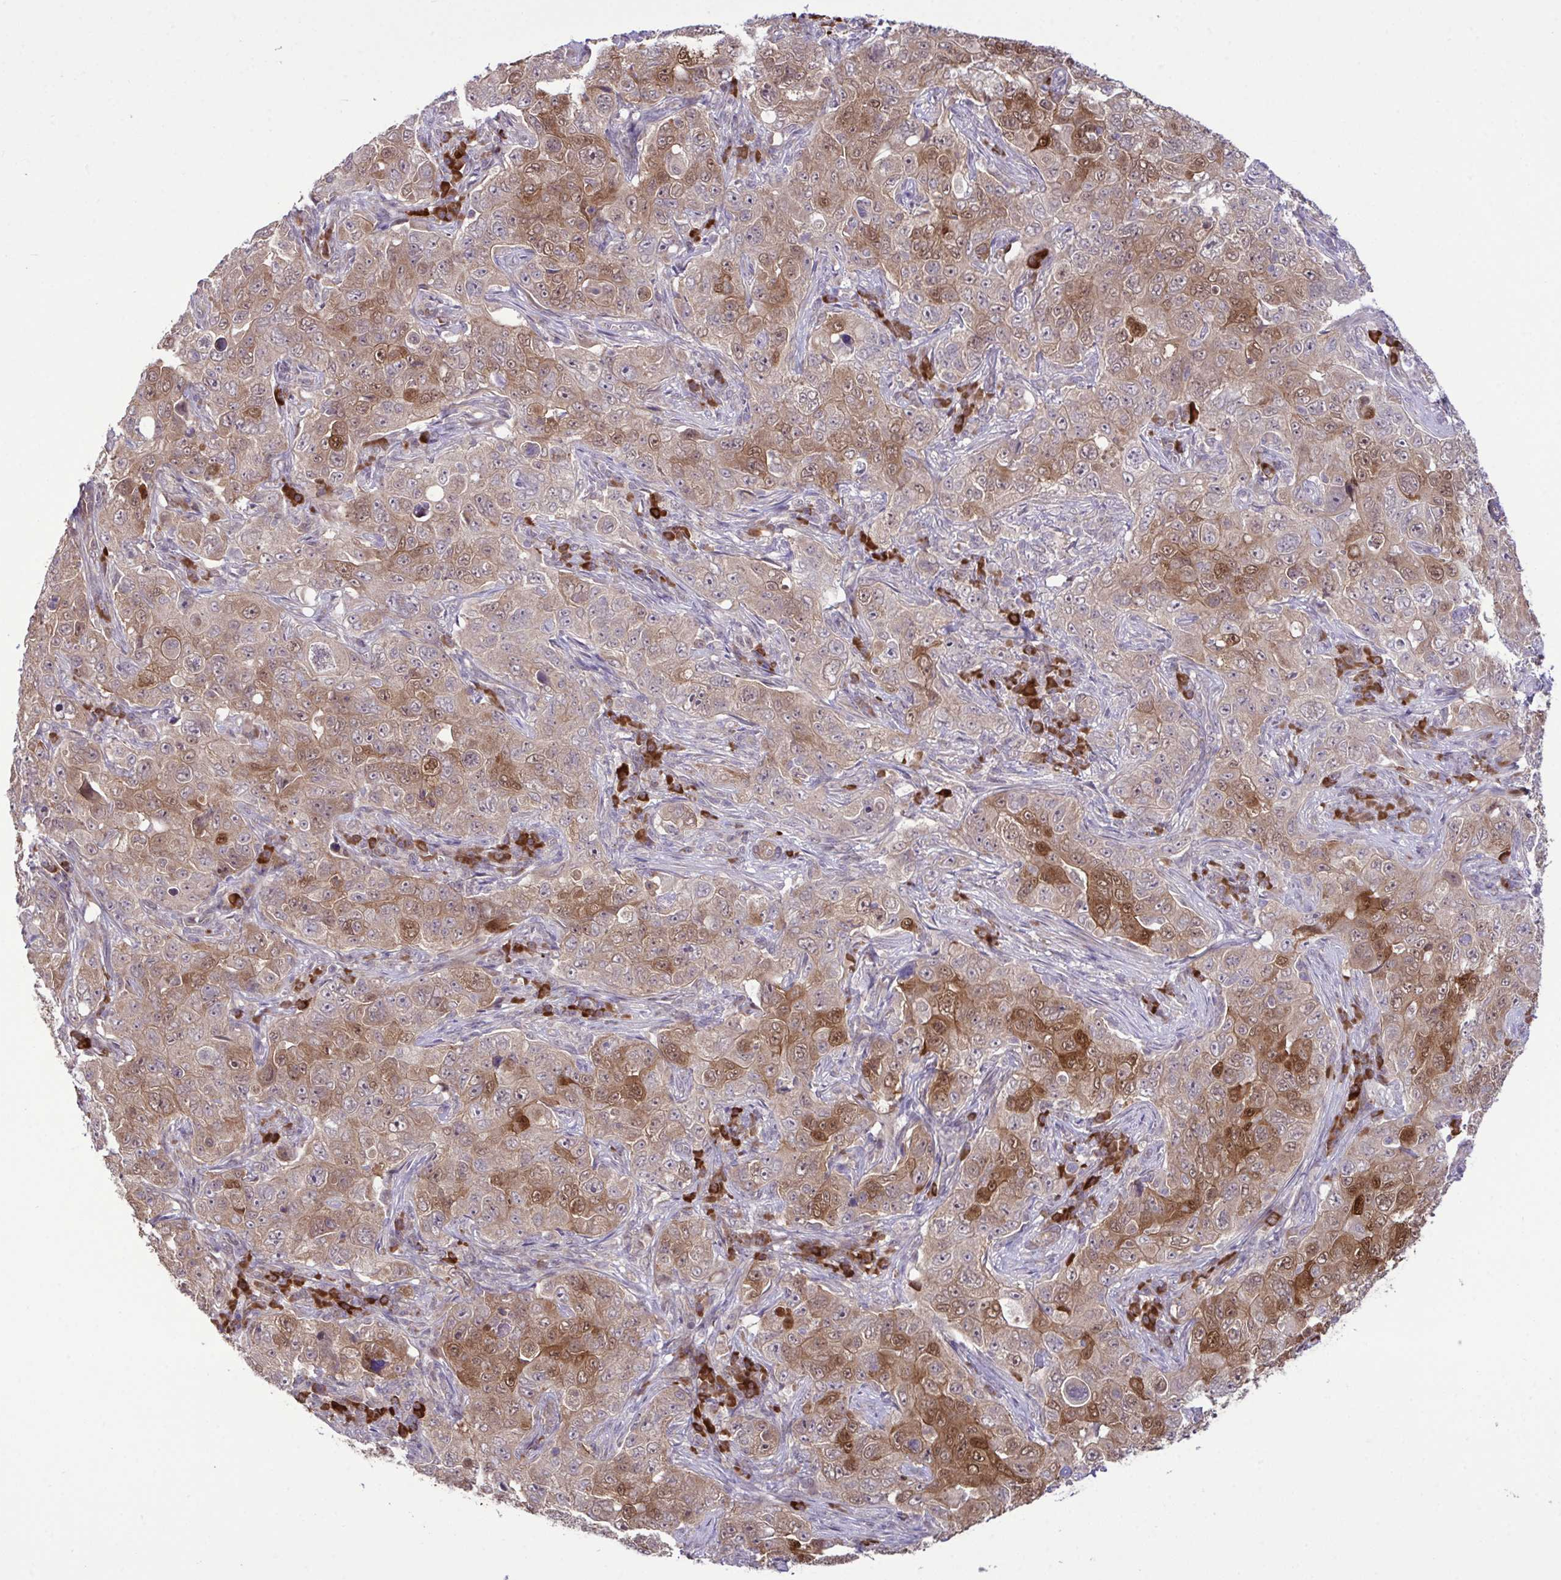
{"staining": {"intensity": "moderate", "quantity": ">75%", "location": "cytoplasmic/membranous,nuclear"}, "tissue": "pancreatic cancer", "cell_type": "Tumor cells", "image_type": "cancer", "snomed": [{"axis": "morphology", "description": "Adenocarcinoma, NOS"}, {"axis": "topography", "description": "Pancreas"}], "caption": "Protein staining by IHC exhibits moderate cytoplasmic/membranous and nuclear expression in about >75% of tumor cells in pancreatic cancer.", "gene": "CMPK1", "patient": {"sex": "male", "age": 68}}